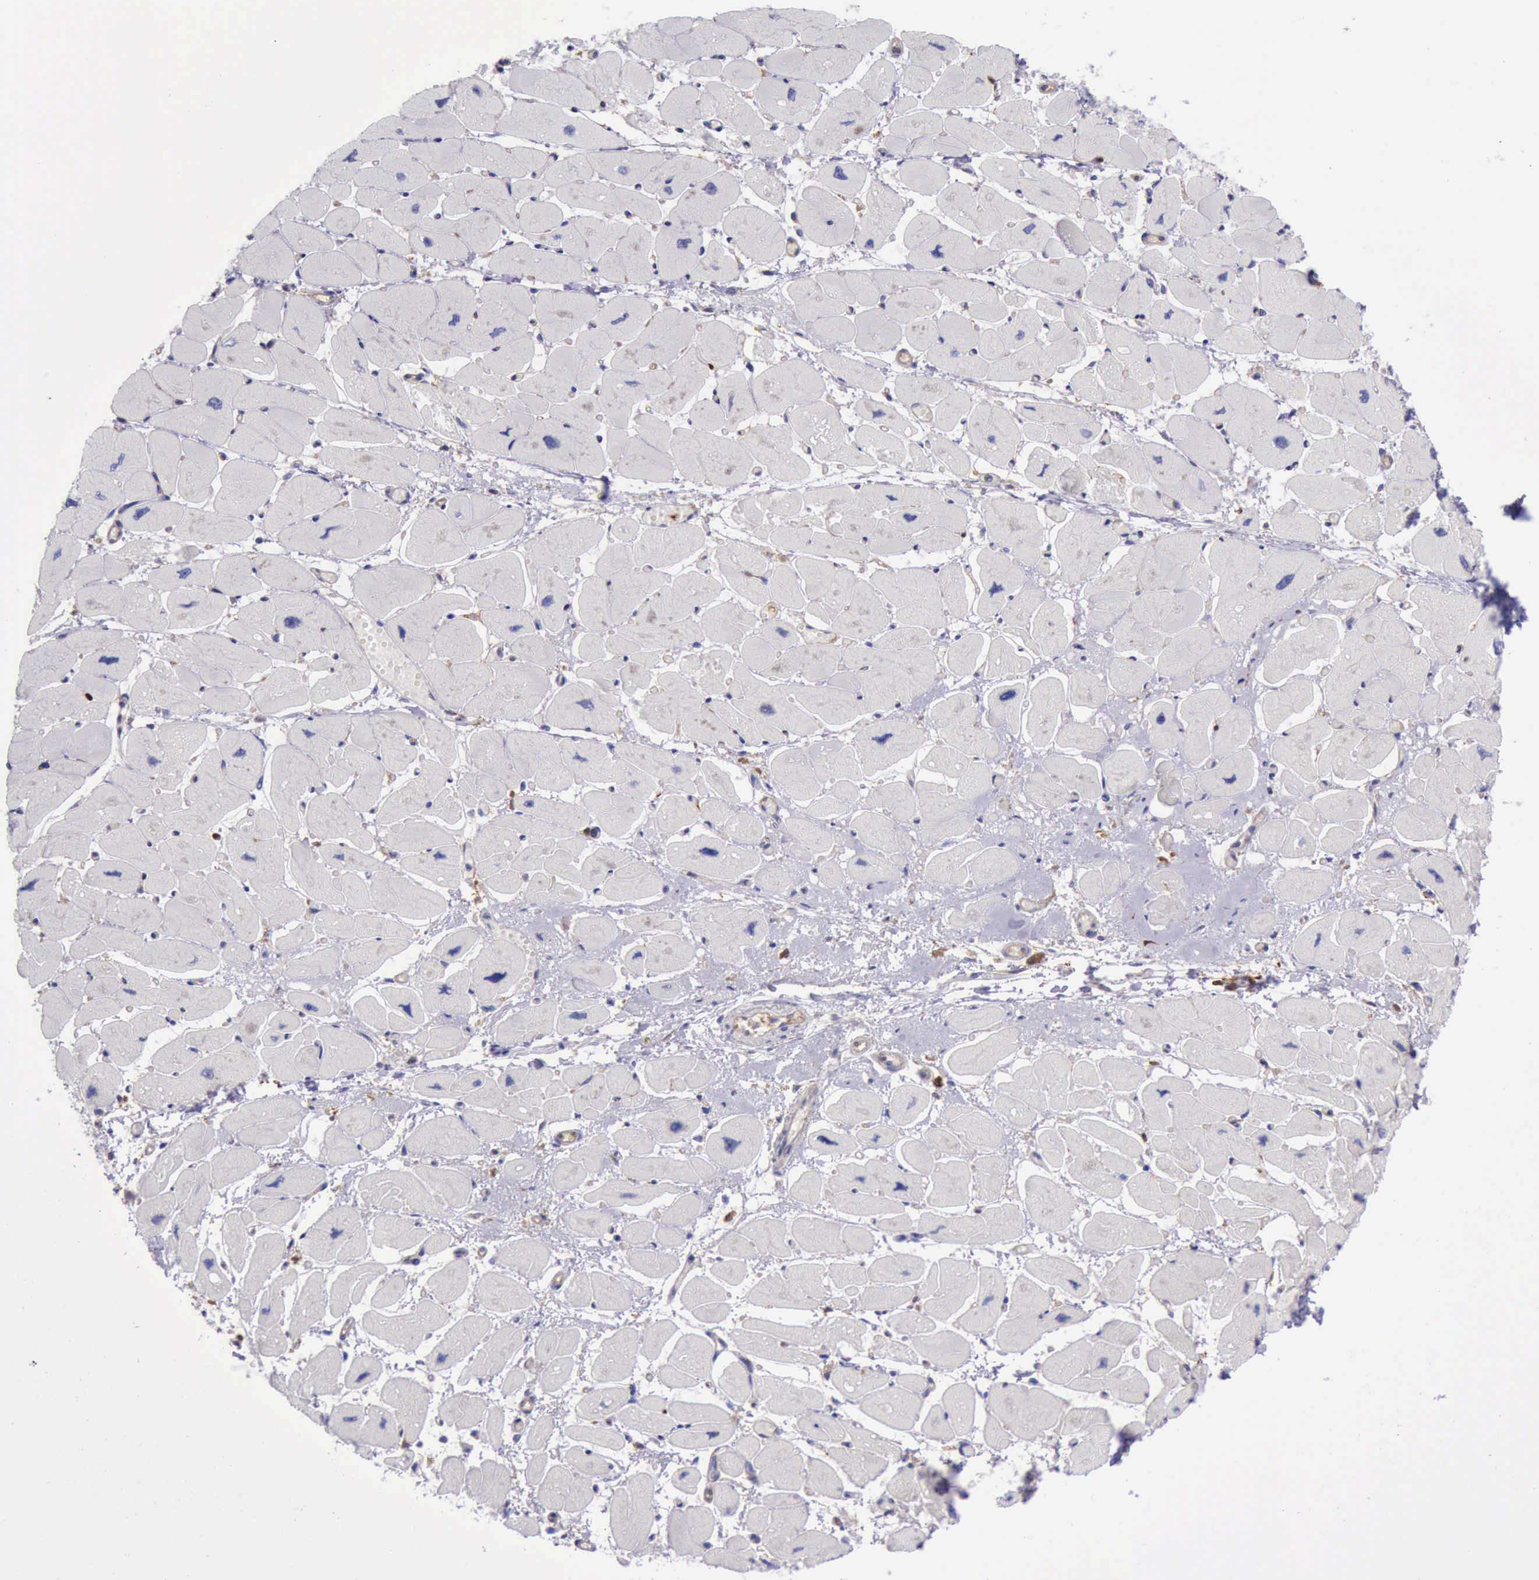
{"staining": {"intensity": "negative", "quantity": "none", "location": "none"}, "tissue": "heart muscle", "cell_type": "Cardiomyocytes", "image_type": "normal", "snomed": [{"axis": "morphology", "description": "Normal tissue, NOS"}, {"axis": "topography", "description": "Heart"}], "caption": "The photomicrograph exhibits no staining of cardiomyocytes in benign heart muscle.", "gene": "TYMP", "patient": {"sex": "female", "age": 54}}